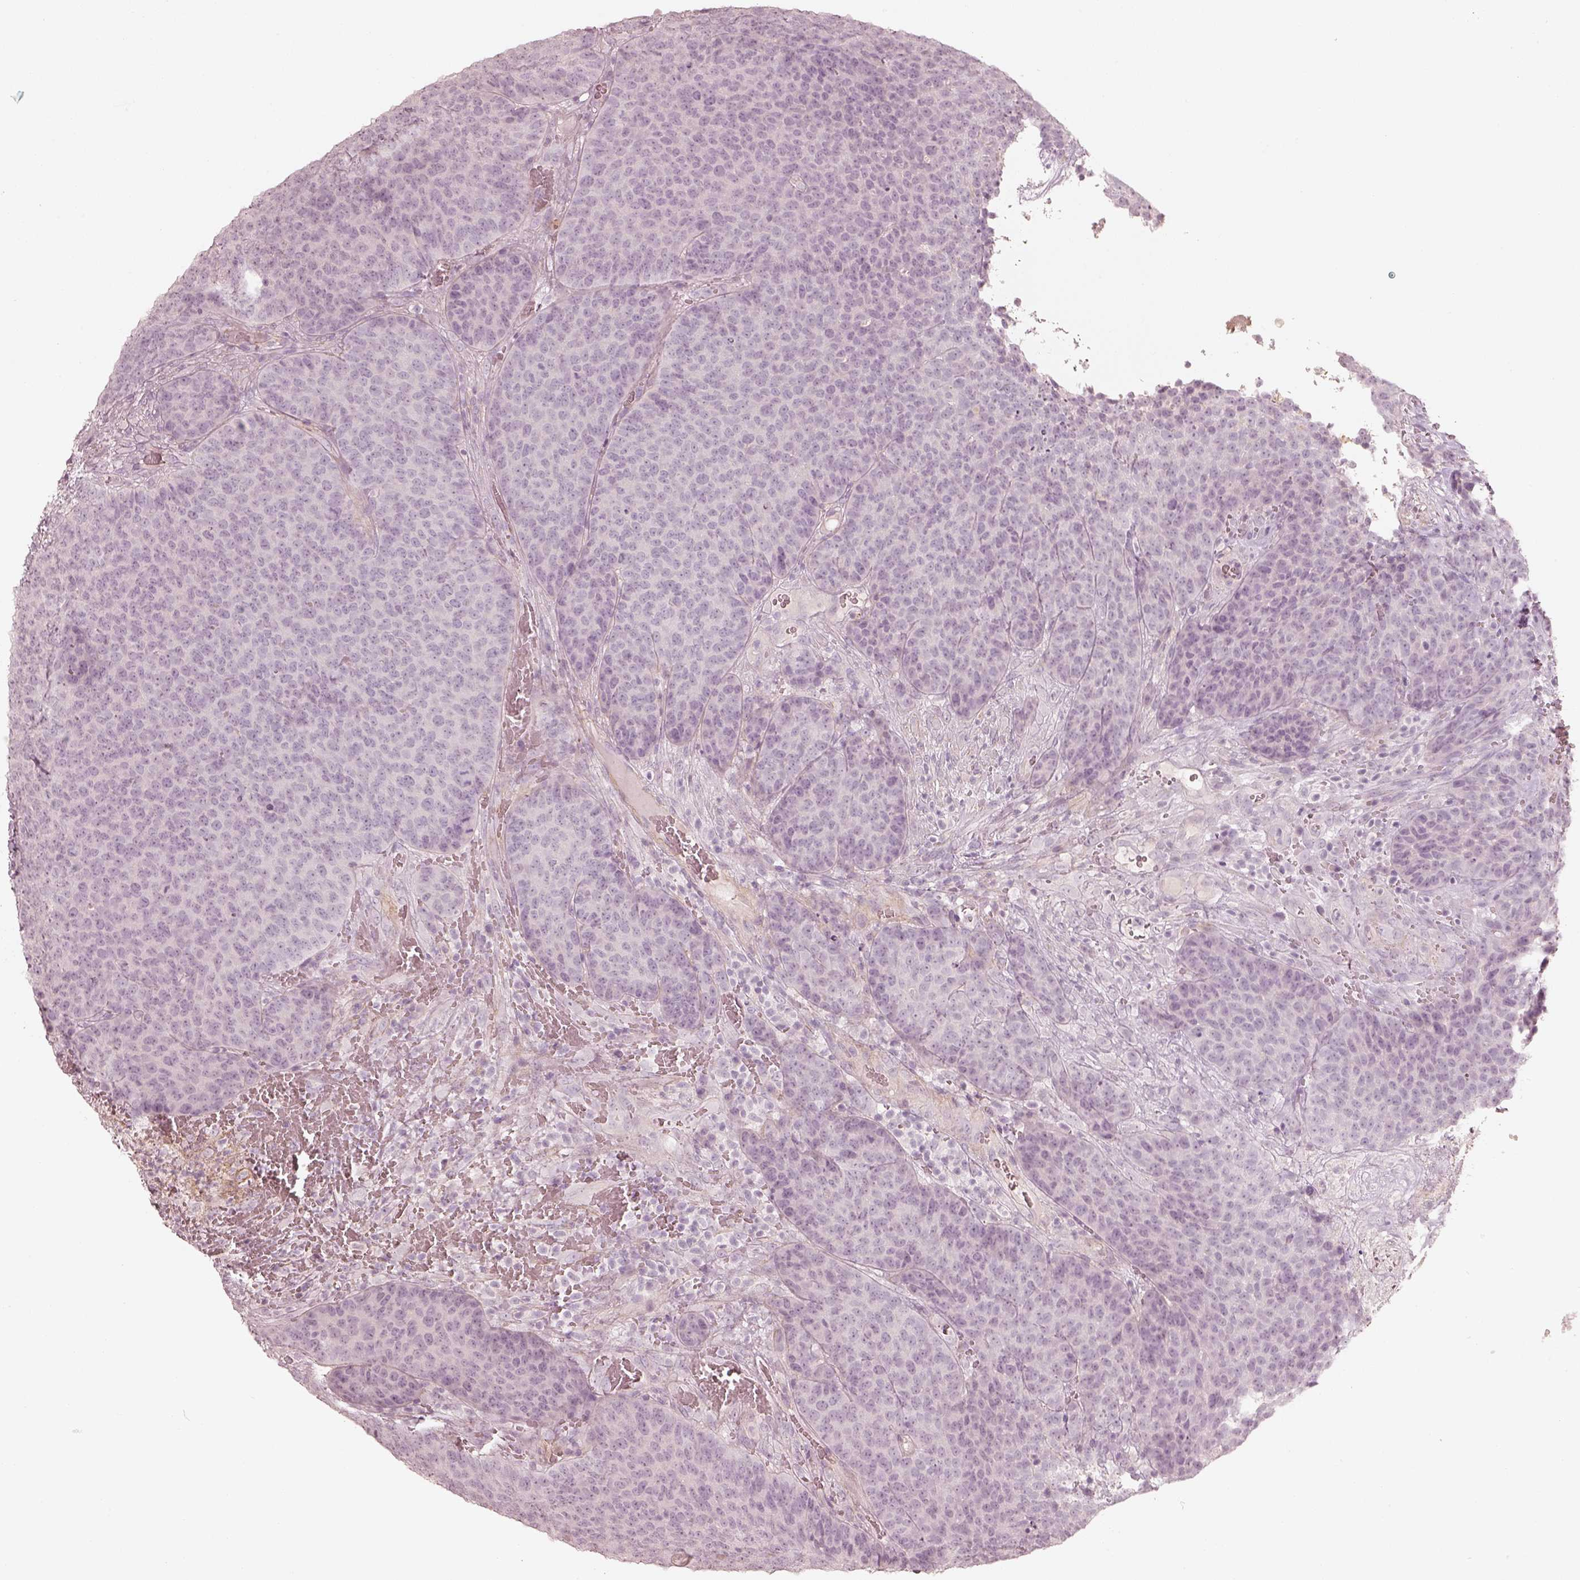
{"staining": {"intensity": "negative", "quantity": "none", "location": "none"}, "tissue": "urothelial cancer", "cell_type": "Tumor cells", "image_type": "cancer", "snomed": [{"axis": "morphology", "description": "Urothelial carcinoma, Low grade"}, {"axis": "topography", "description": "Urinary bladder"}], "caption": "A high-resolution photomicrograph shows immunohistochemistry staining of urothelial cancer, which reveals no significant positivity in tumor cells.", "gene": "PRLHR", "patient": {"sex": "female", "age": 62}}